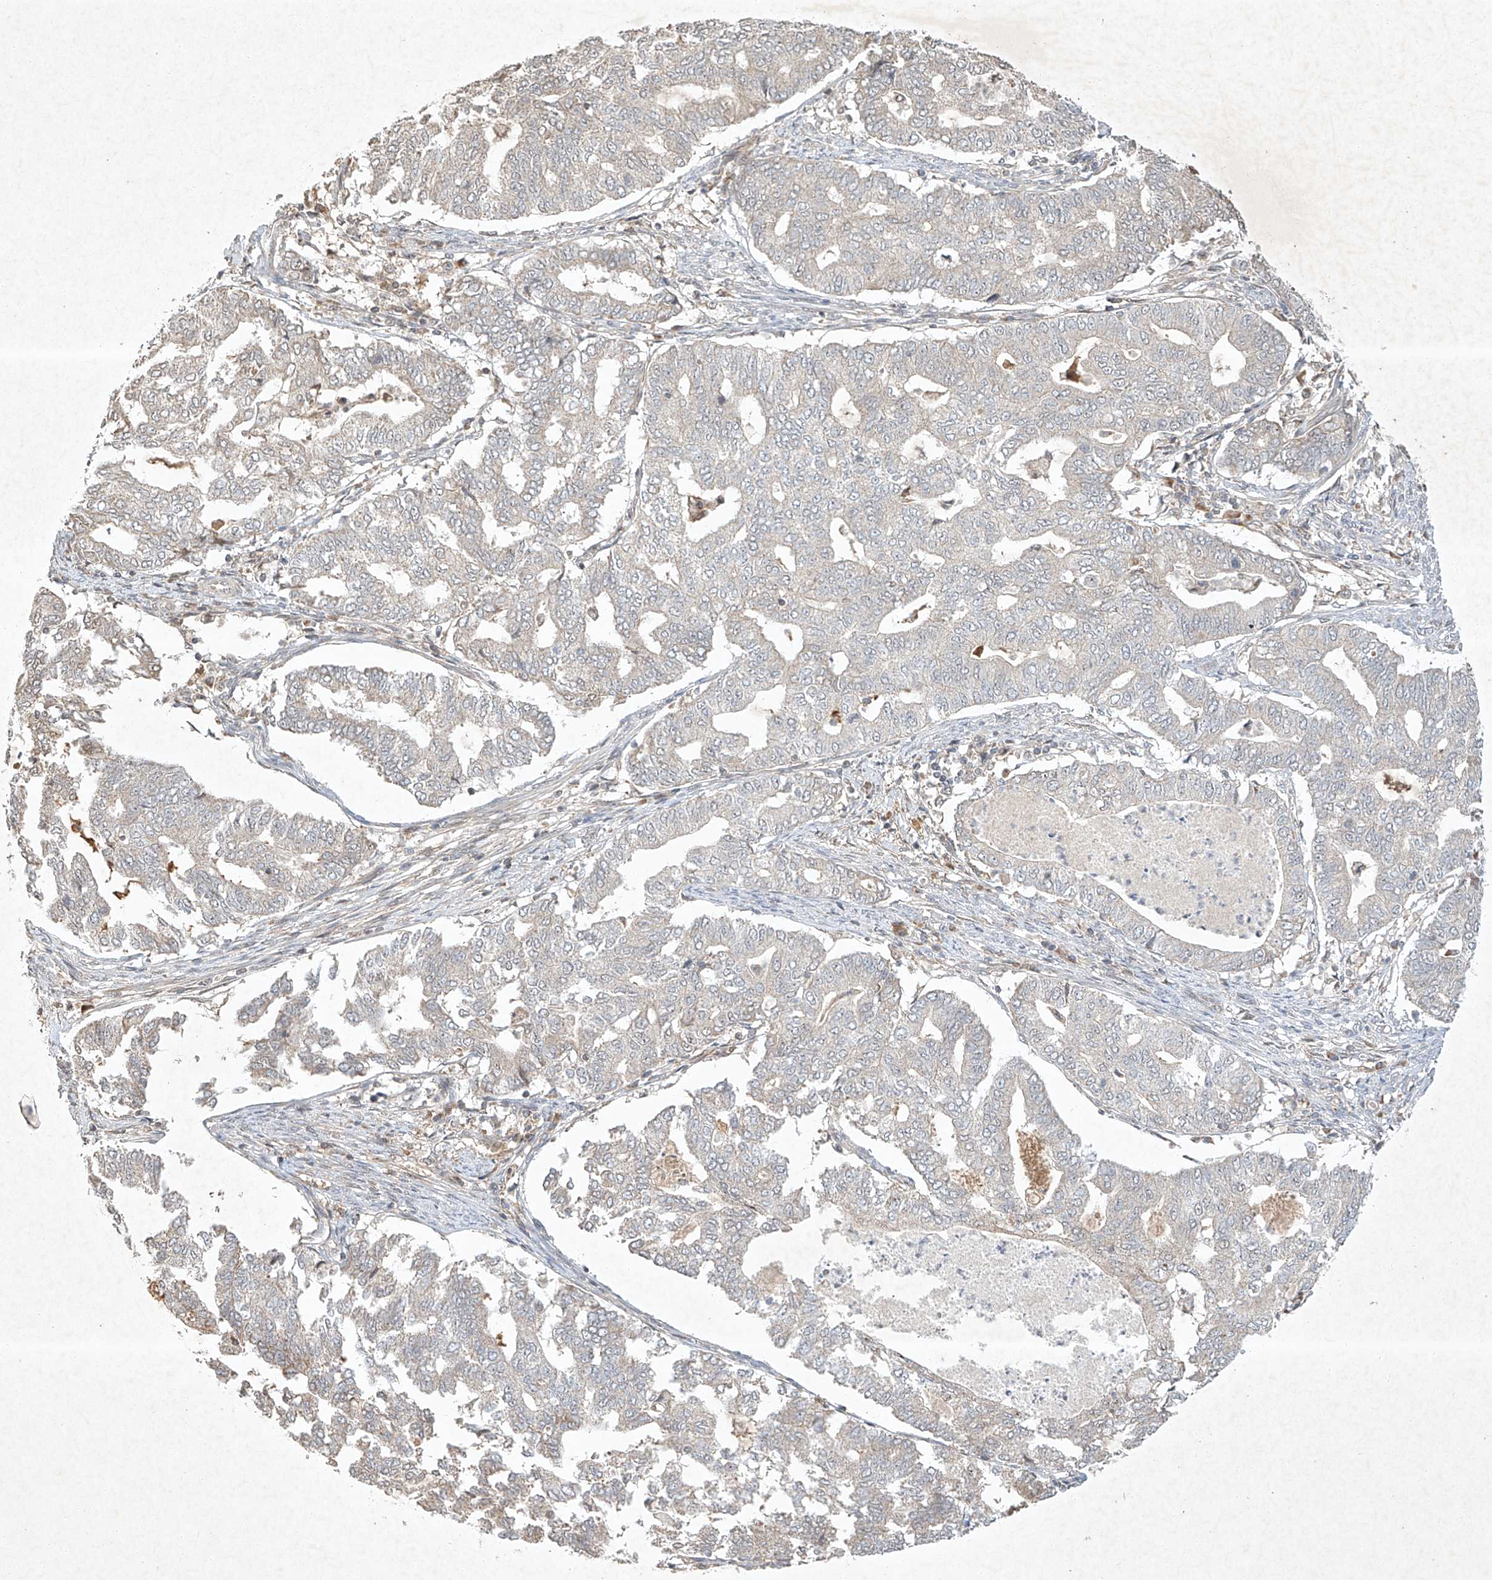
{"staining": {"intensity": "negative", "quantity": "none", "location": "none"}, "tissue": "endometrial cancer", "cell_type": "Tumor cells", "image_type": "cancer", "snomed": [{"axis": "morphology", "description": "Adenocarcinoma, NOS"}, {"axis": "topography", "description": "Endometrium"}], "caption": "Endometrial cancer (adenocarcinoma) stained for a protein using immunohistochemistry (IHC) reveals no expression tumor cells.", "gene": "BTRC", "patient": {"sex": "female", "age": 79}}